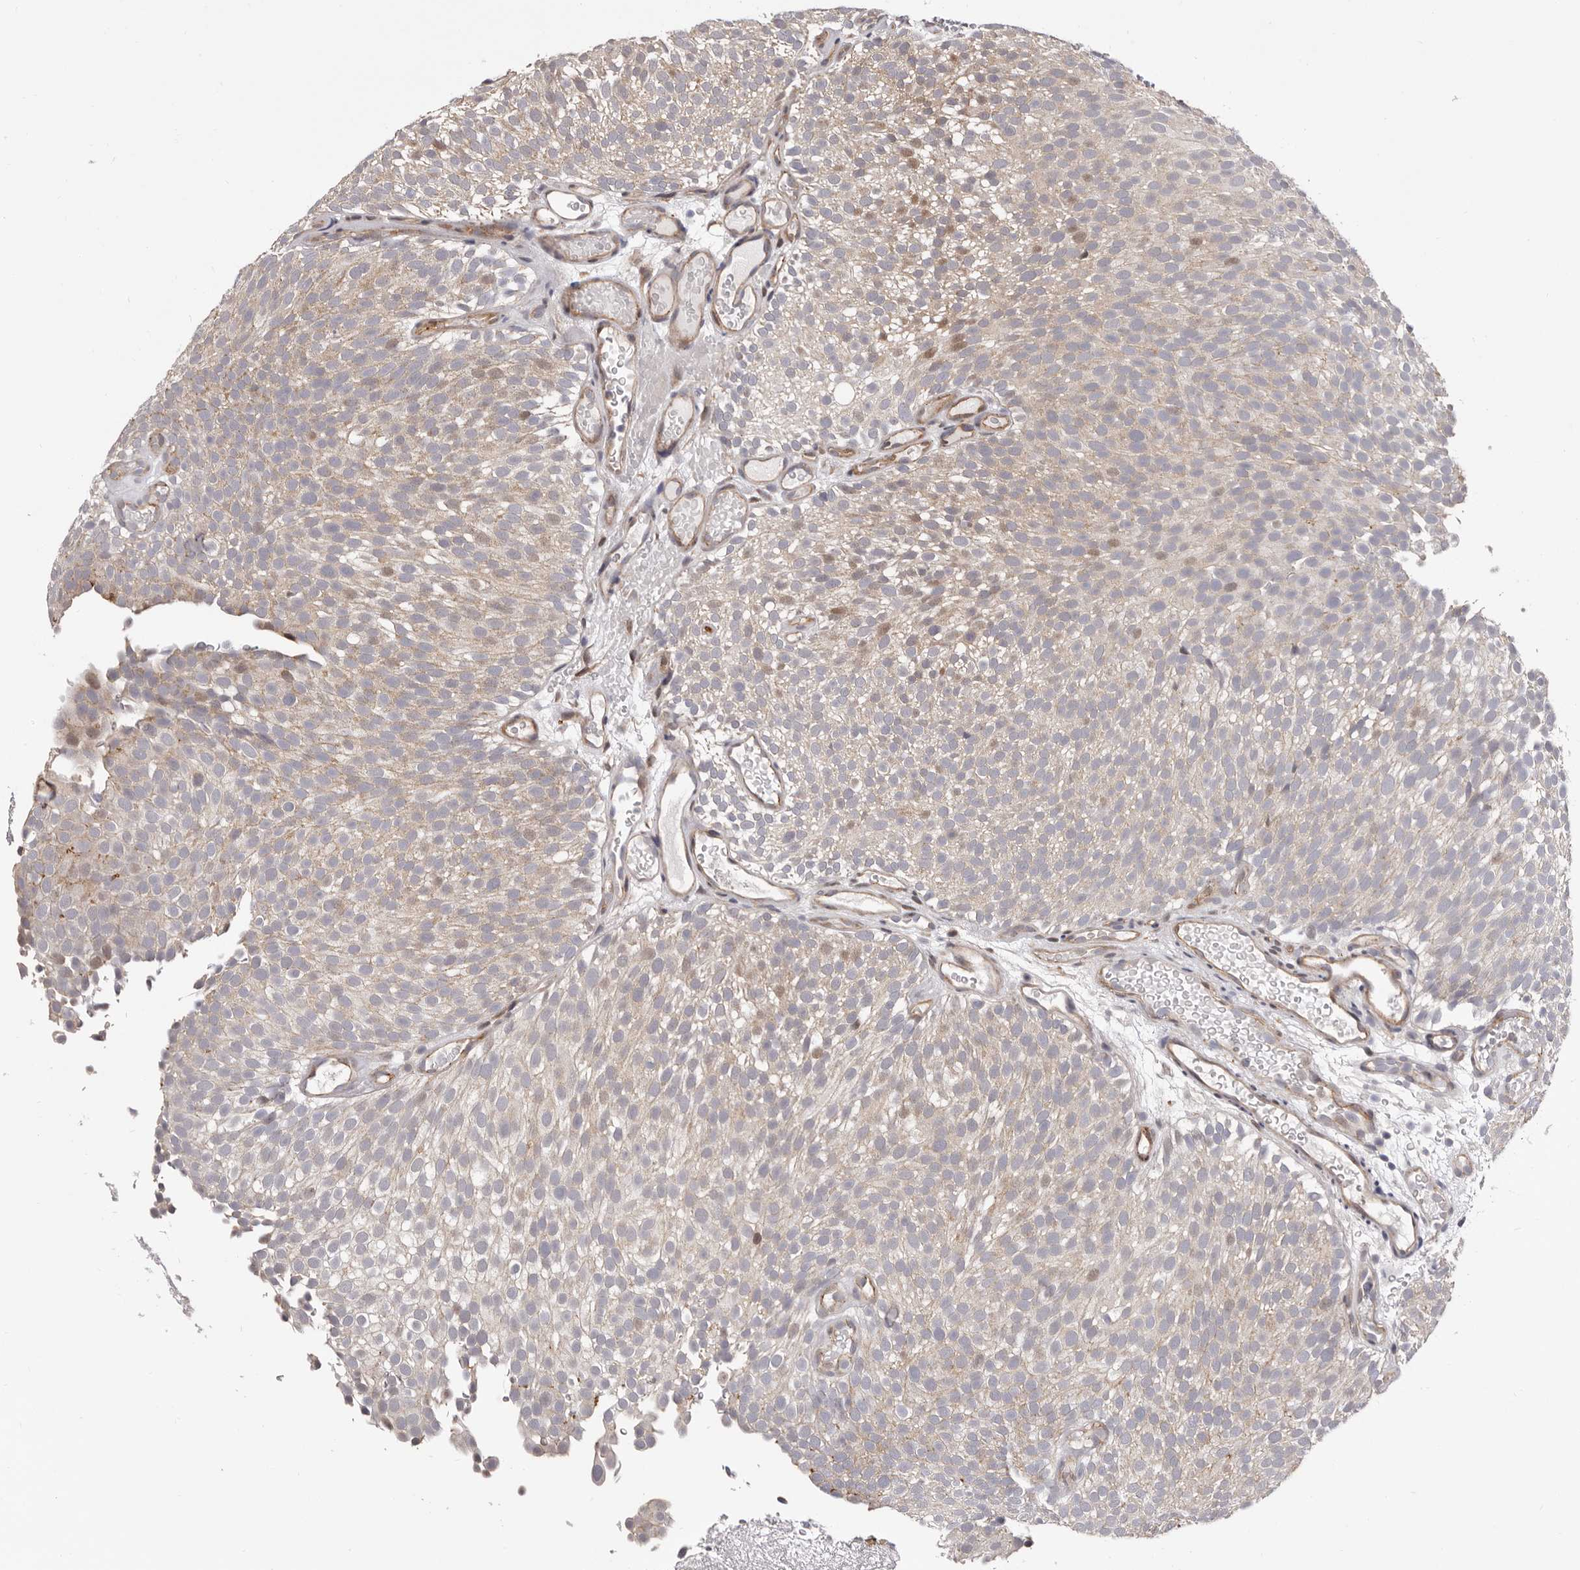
{"staining": {"intensity": "moderate", "quantity": "<25%", "location": "nuclear"}, "tissue": "urothelial cancer", "cell_type": "Tumor cells", "image_type": "cancer", "snomed": [{"axis": "morphology", "description": "Urothelial carcinoma, Low grade"}, {"axis": "topography", "description": "Urinary bladder"}], "caption": "Urothelial cancer stained with immunohistochemistry (IHC) exhibits moderate nuclear expression in approximately <25% of tumor cells.", "gene": "GLRX3", "patient": {"sex": "male", "age": 78}}